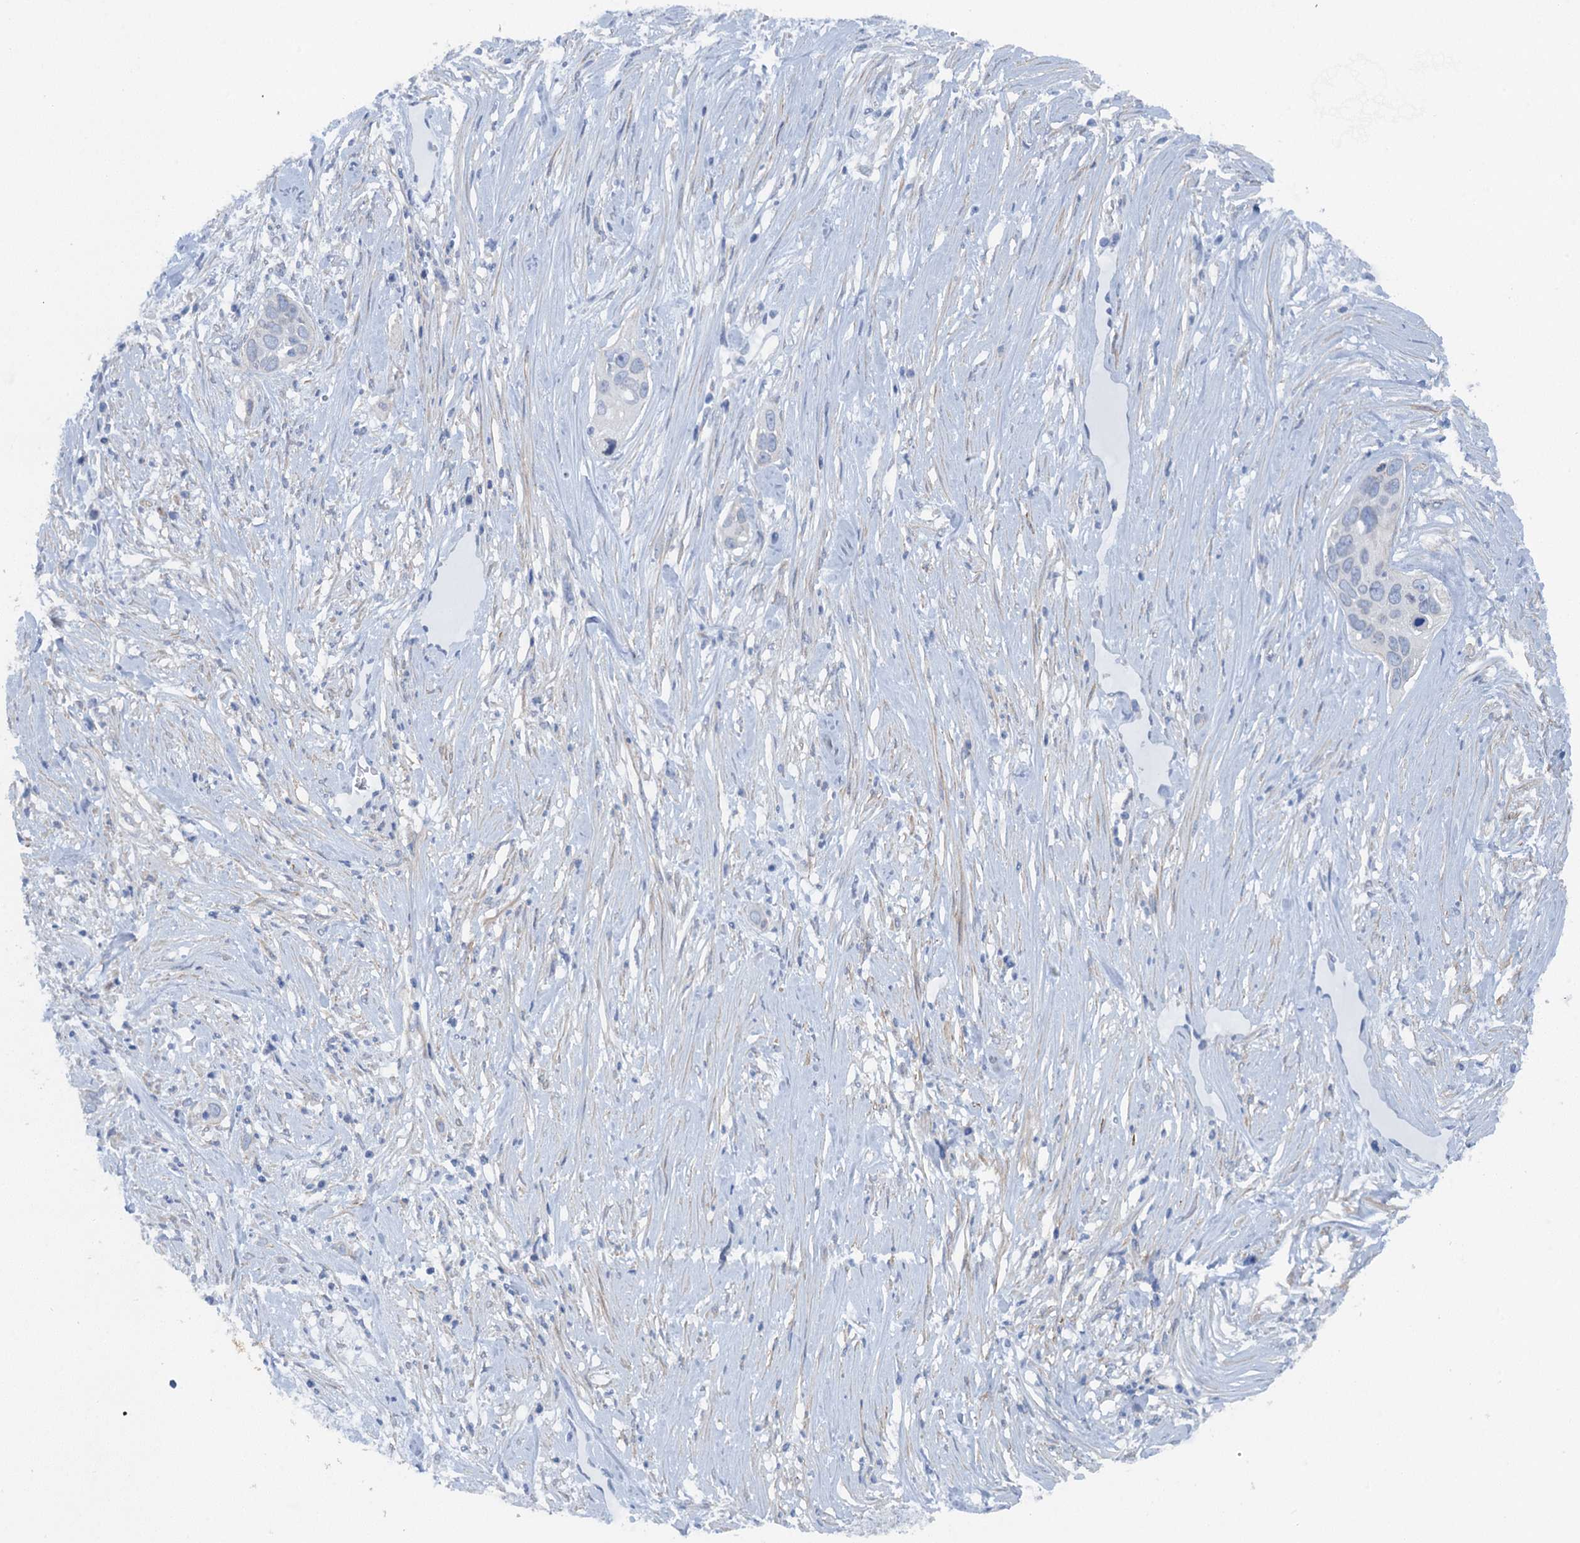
{"staining": {"intensity": "negative", "quantity": "none", "location": "none"}, "tissue": "pancreatic cancer", "cell_type": "Tumor cells", "image_type": "cancer", "snomed": [{"axis": "morphology", "description": "Adenocarcinoma, NOS"}, {"axis": "topography", "description": "Pancreas"}], "caption": "IHC of human adenocarcinoma (pancreatic) demonstrates no expression in tumor cells.", "gene": "POGLUT3", "patient": {"sex": "female", "age": 60}}